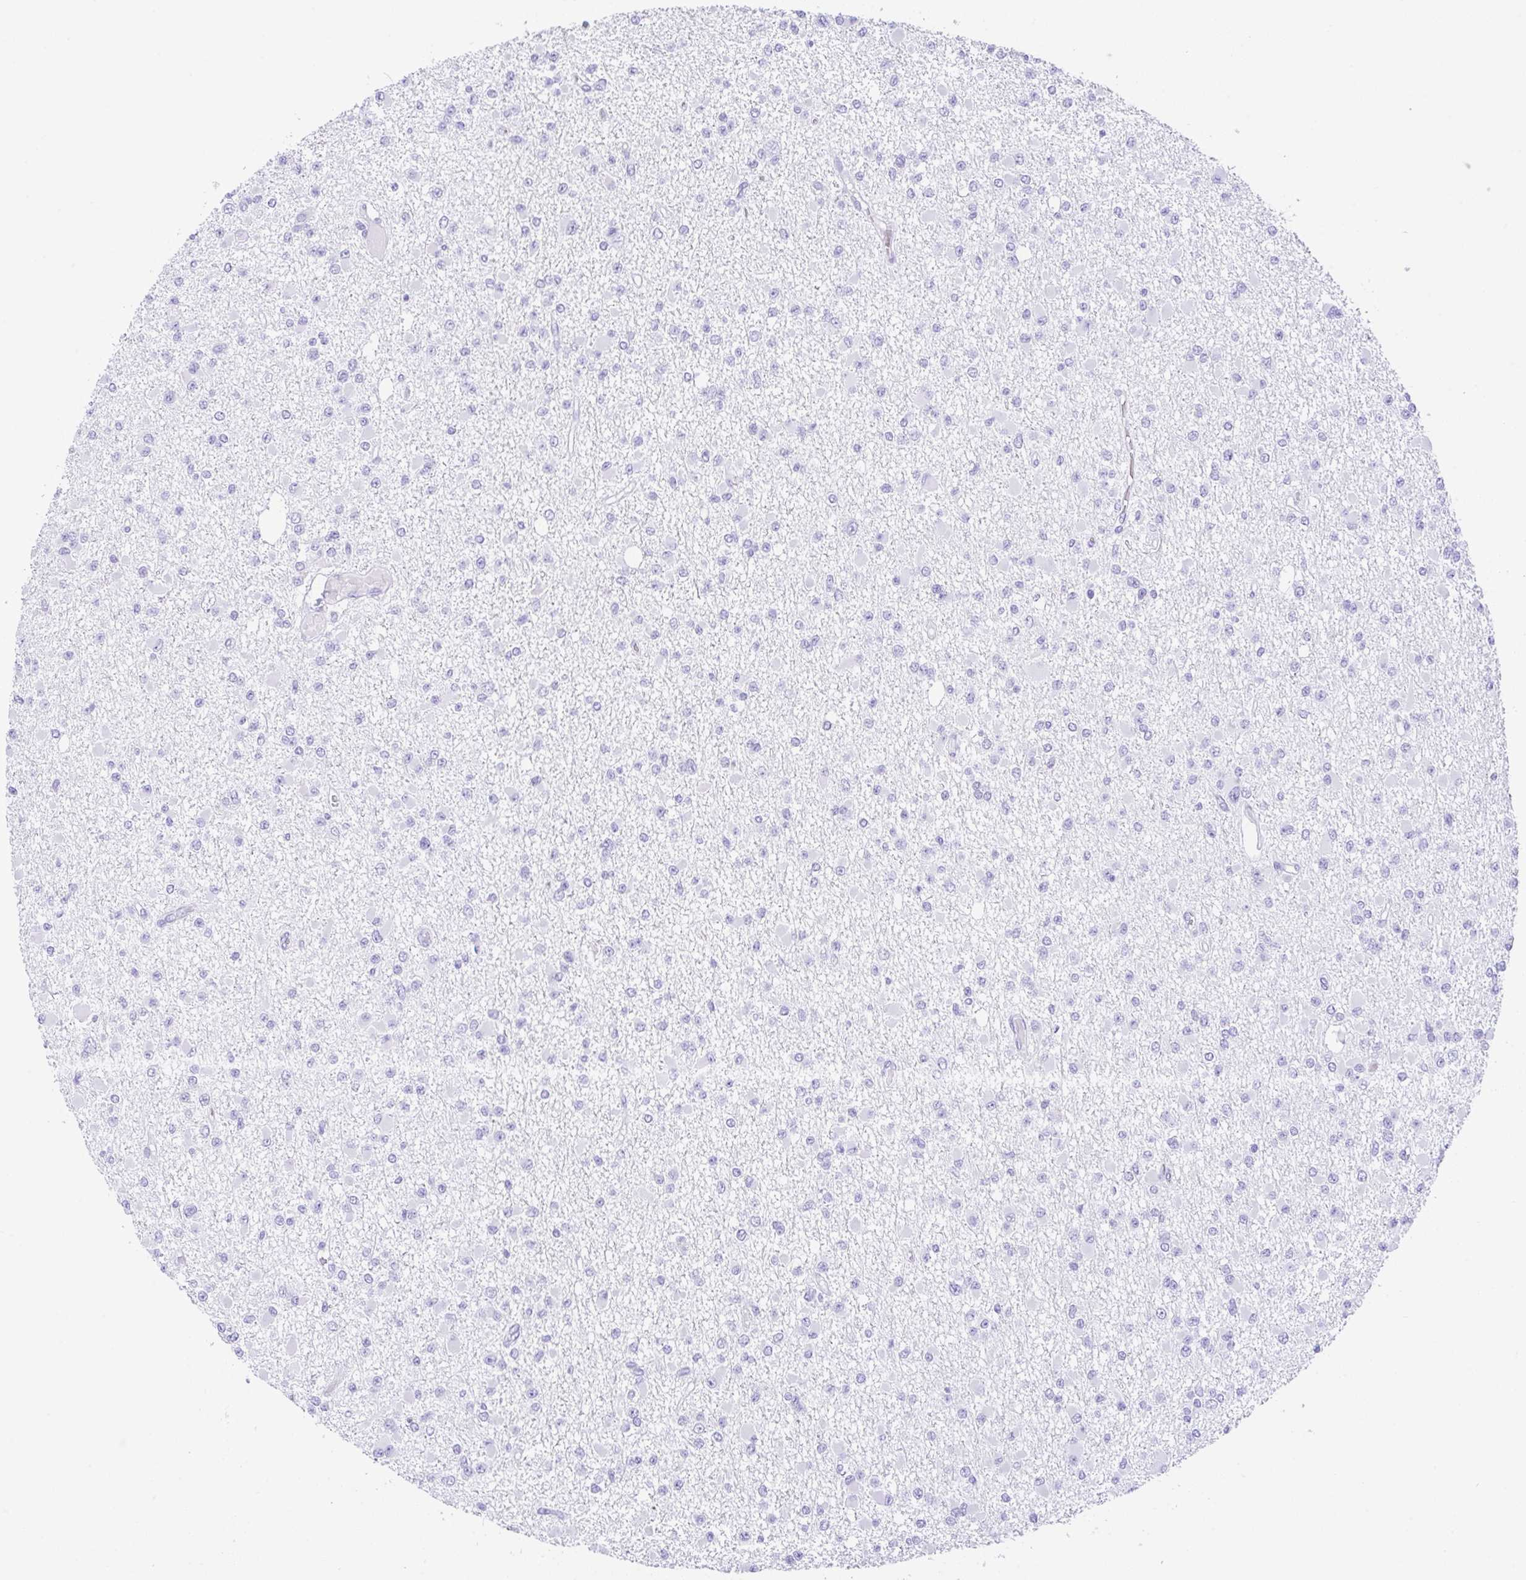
{"staining": {"intensity": "negative", "quantity": "none", "location": "none"}, "tissue": "glioma", "cell_type": "Tumor cells", "image_type": "cancer", "snomed": [{"axis": "morphology", "description": "Glioma, malignant, Low grade"}, {"axis": "topography", "description": "Brain"}], "caption": "A high-resolution photomicrograph shows IHC staining of malignant low-grade glioma, which reveals no significant staining in tumor cells. (DAB immunohistochemistry (IHC) with hematoxylin counter stain).", "gene": "CPA1", "patient": {"sex": "female", "age": 22}}